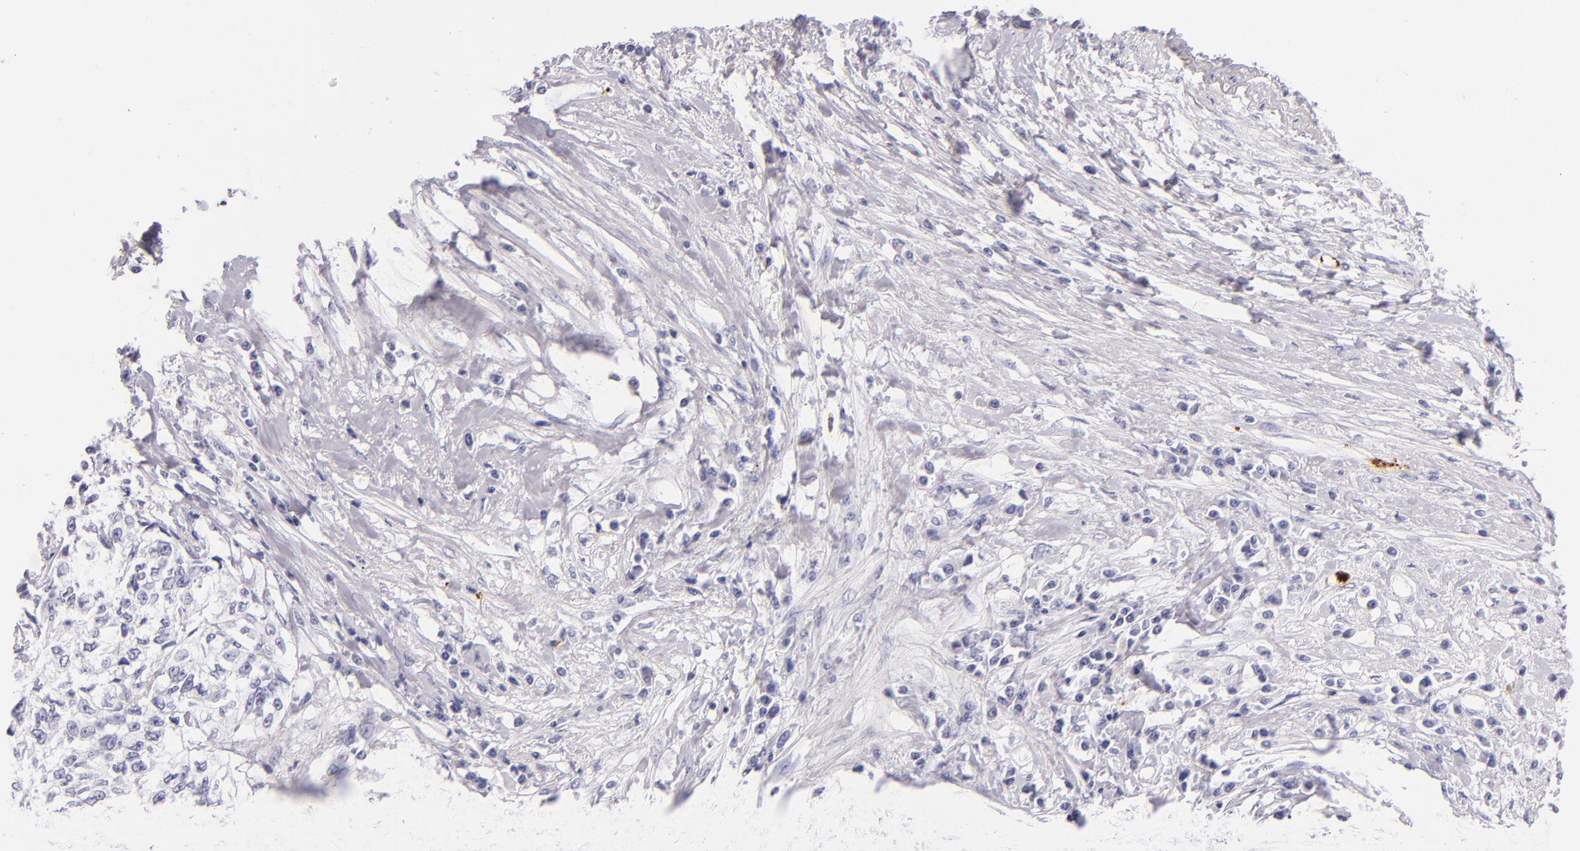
{"staining": {"intensity": "negative", "quantity": "none", "location": "none"}, "tissue": "cervical cancer", "cell_type": "Tumor cells", "image_type": "cancer", "snomed": [{"axis": "morphology", "description": "Squamous cell carcinoma, NOS"}, {"axis": "topography", "description": "Cervix"}], "caption": "This is an immunohistochemistry (IHC) photomicrograph of cervical cancer. There is no staining in tumor cells.", "gene": "GP1BA", "patient": {"sex": "female", "age": 57}}